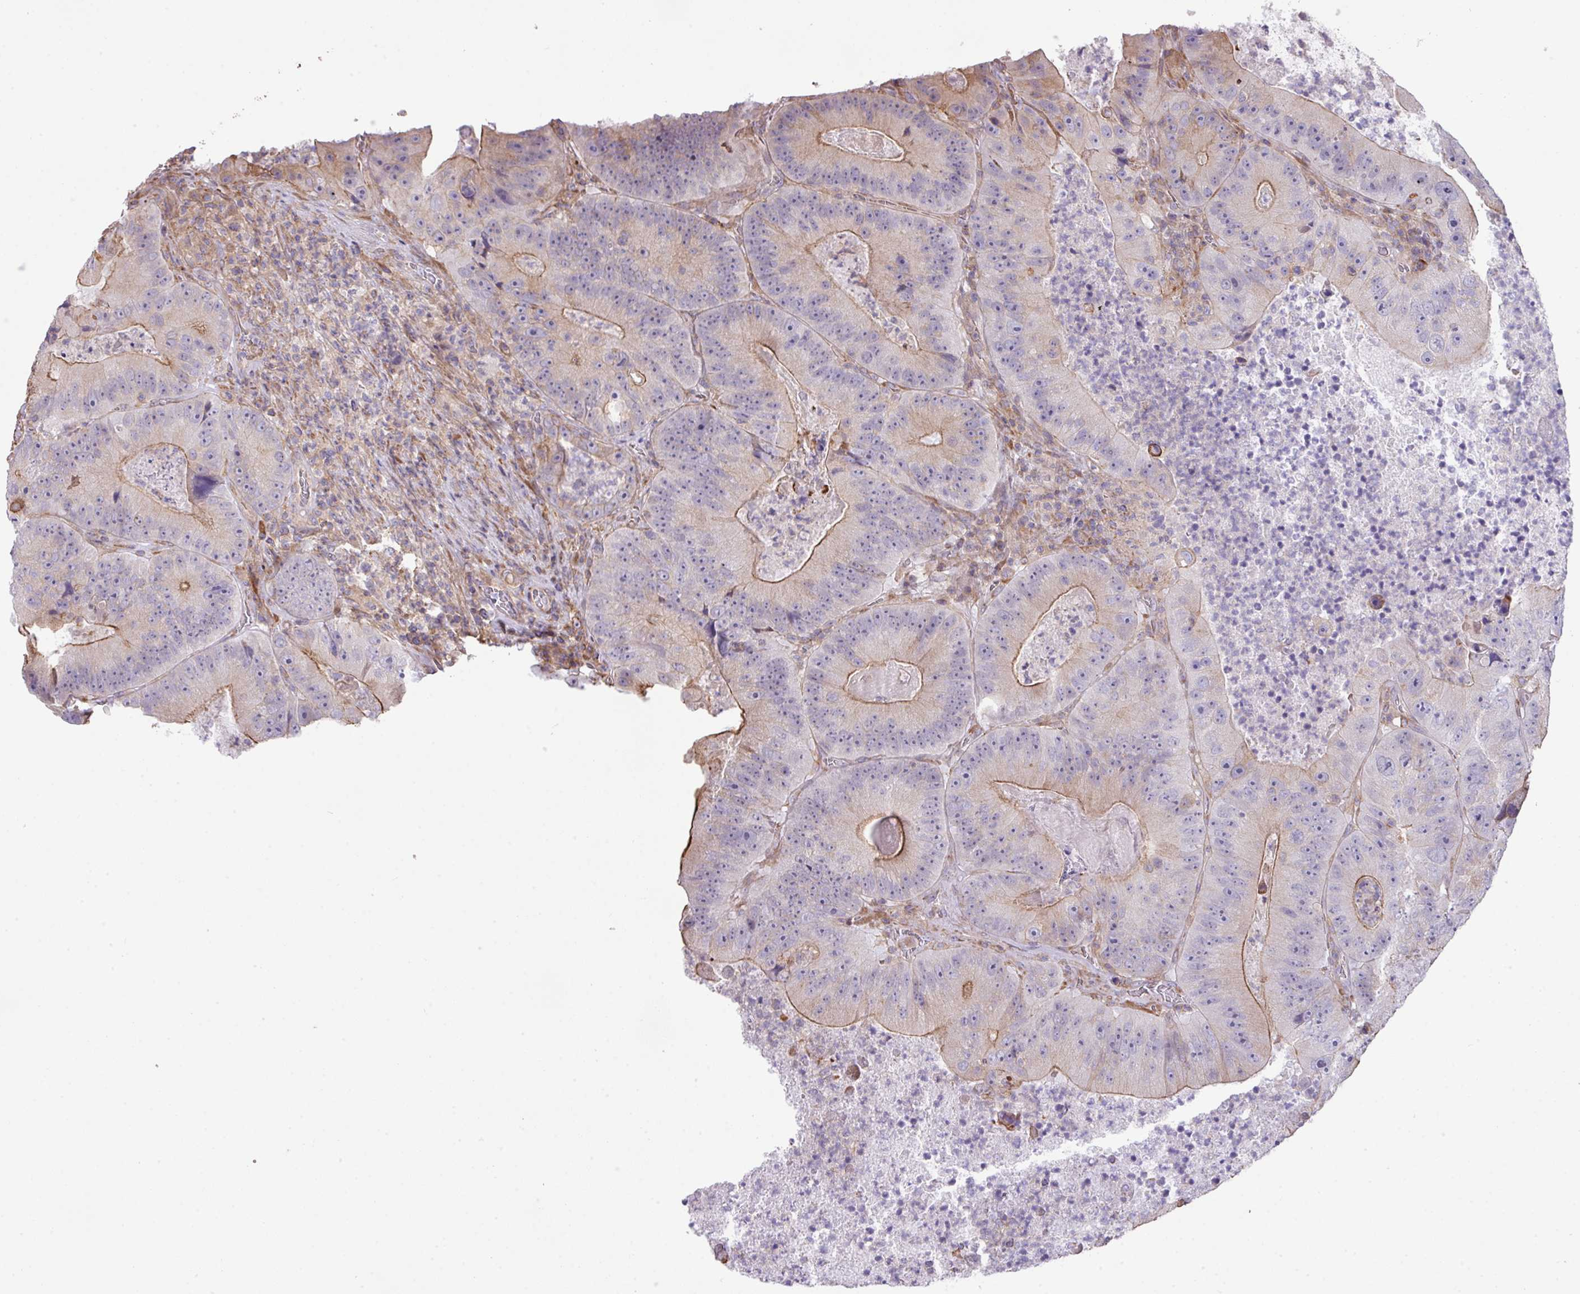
{"staining": {"intensity": "moderate", "quantity": "<25%", "location": "cytoplasmic/membranous"}, "tissue": "colorectal cancer", "cell_type": "Tumor cells", "image_type": "cancer", "snomed": [{"axis": "morphology", "description": "Adenocarcinoma, NOS"}, {"axis": "topography", "description": "Colon"}], "caption": "Immunohistochemical staining of colorectal adenocarcinoma demonstrates moderate cytoplasmic/membranous protein staining in approximately <25% of tumor cells. Nuclei are stained in blue.", "gene": "LRRC41", "patient": {"sex": "female", "age": 86}}